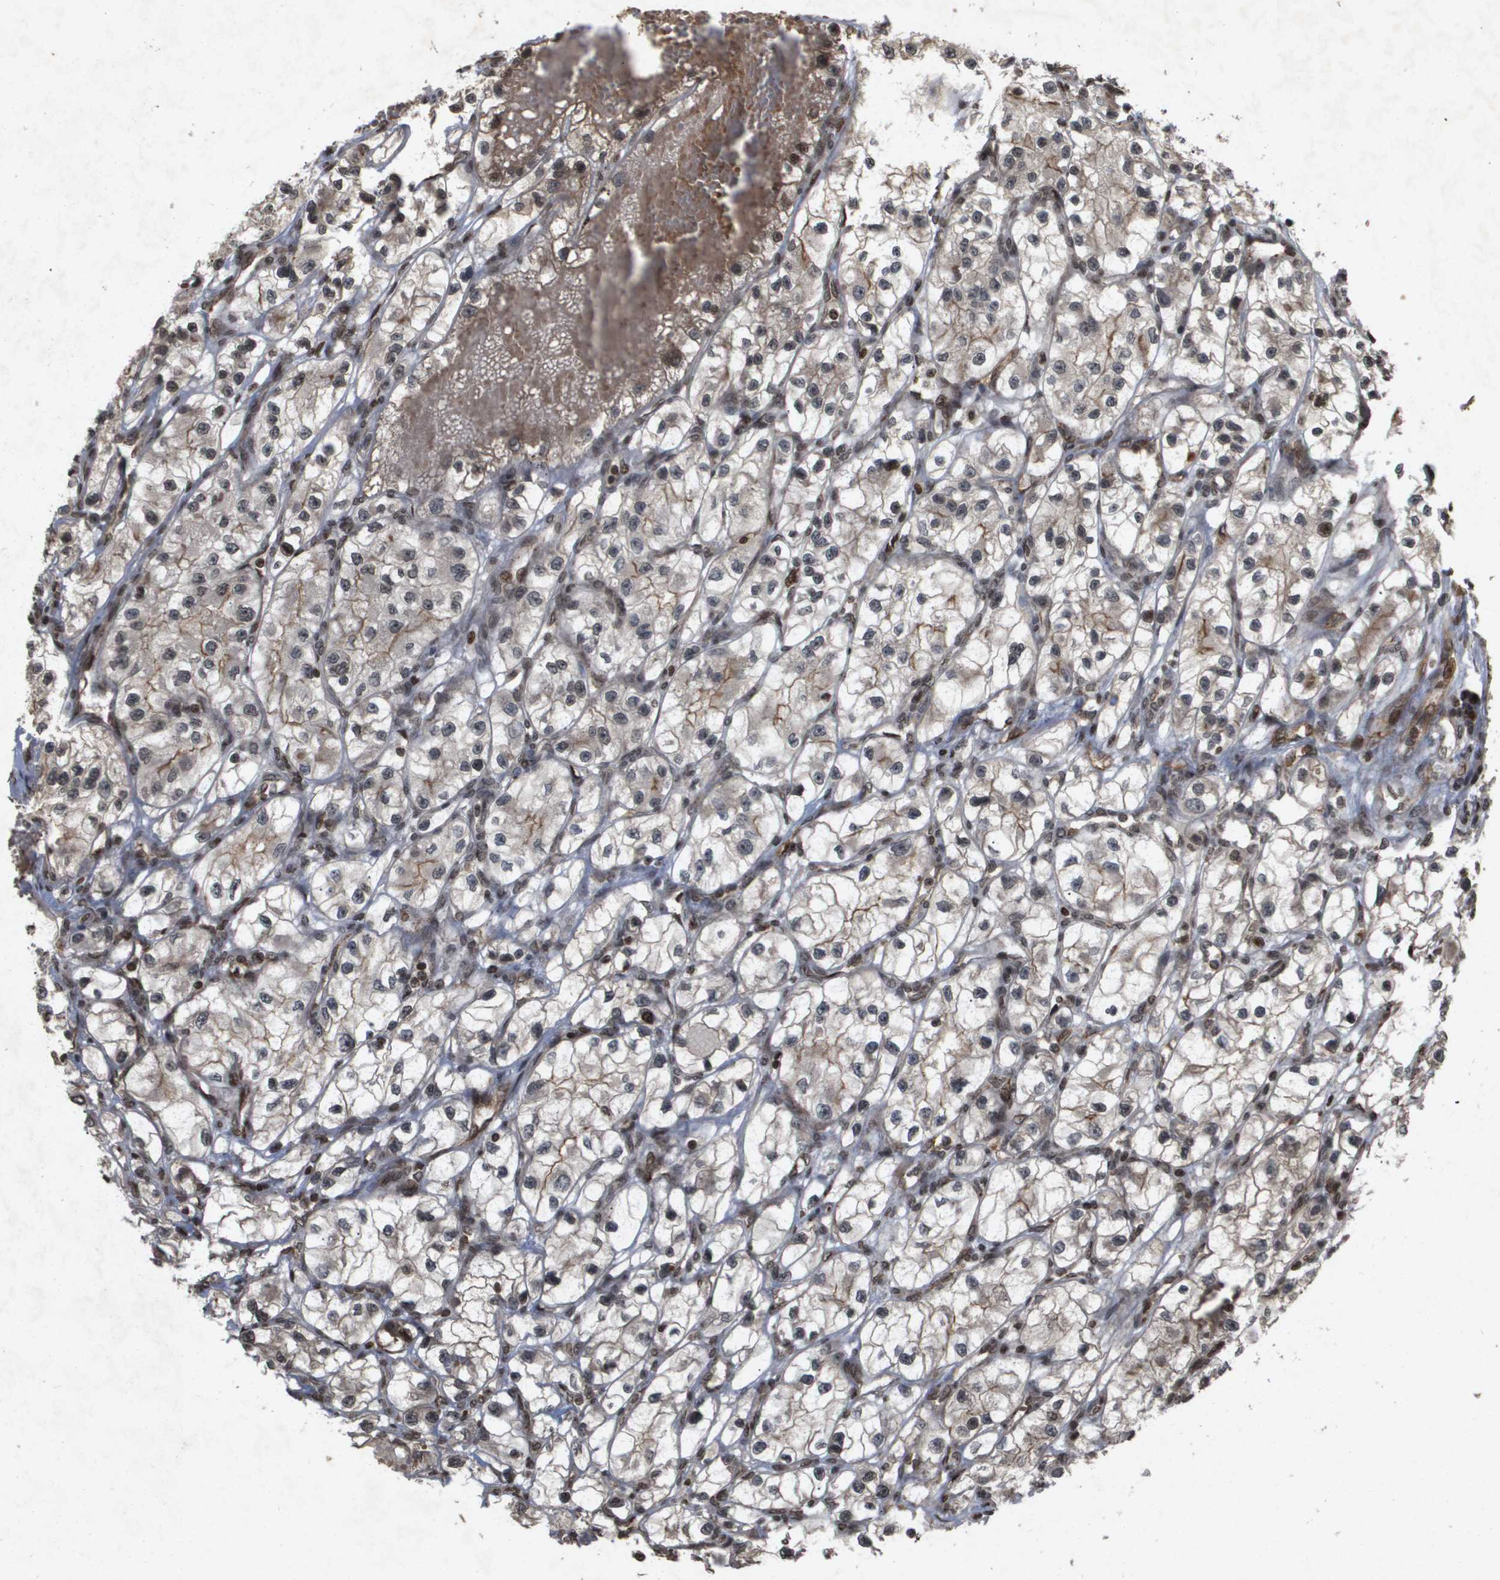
{"staining": {"intensity": "weak", "quantity": "<25%", "location": "cytoplasmic/membranous,nuclear"}, "tissue": "renal cancer", "cell_type": "Tumor cells", "image_type": "cancer", "snomed": [{"axis": "morphology", "description": "Adenocarcinoma, NOS"}, {"axis": "topography", "description": "Kidney"}], "caption": "Tumor cells are negative for brown protein staining in renal cancer (adenocarcinoma).", "gene": "HSPA6", "patient": {"sex": "female", "age": 57}}